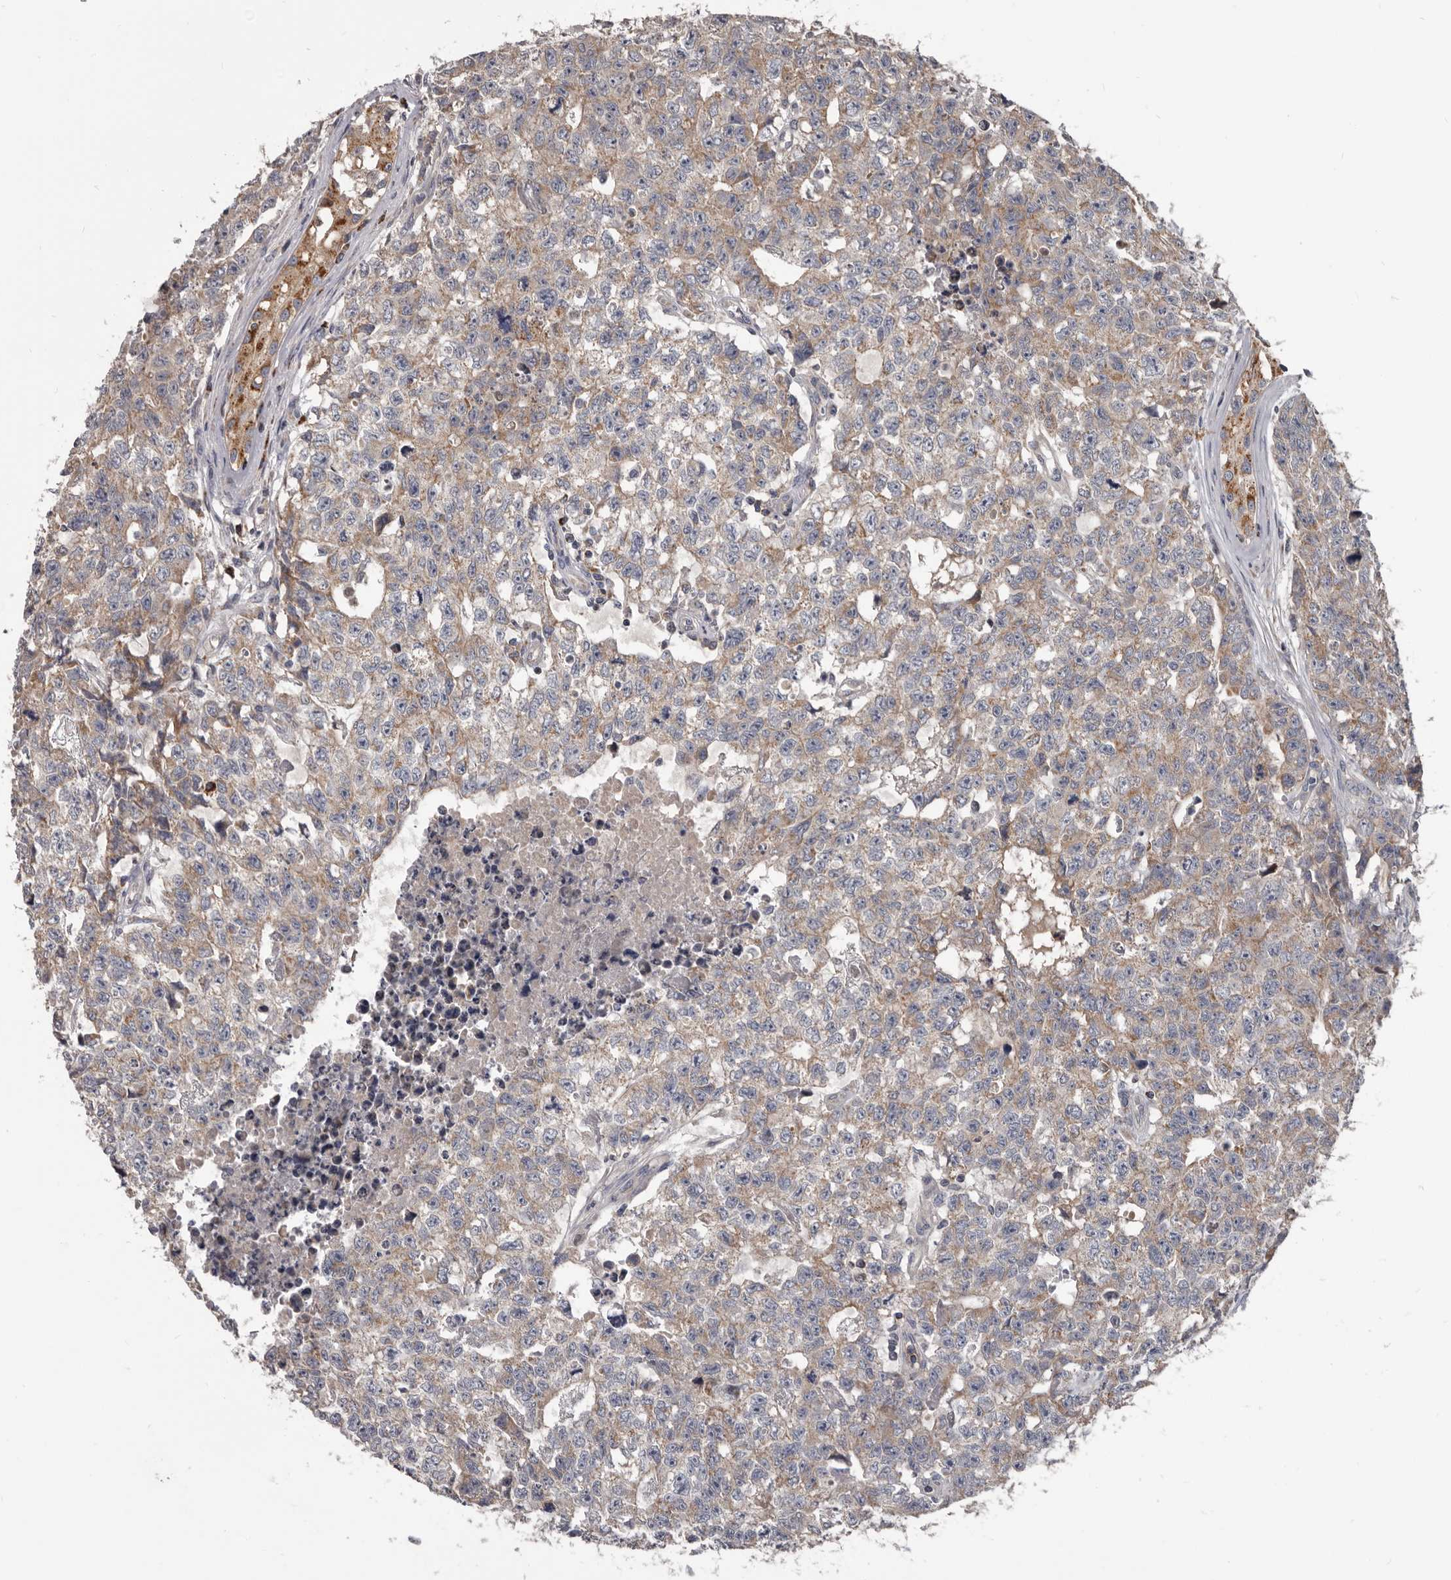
{"staining": {"intensity": "weak", "quantity": ">75%", "location": "cytoplasmic/membranous"}, "tissue": "testis cancer", "cell_type": "Tumor cells", "image_type": "cancer", "snomed": [{"axis": "morphology", "description": "Carcinoma, Embryonal, NOS"}, {"axis": "topography", "description": "Testis"}], "caption": "Weak cytoplasmic/membranous positivity is identified in approximately >75% of tumor cells in testis embryonal carcinoma. The protein is stained brown, and the nuclei are stained in blue (DAB (3,3'-diaminobenzidine) IHC with brightfield microscopy, high magnification).", "gene": "ALDH5A1", "patient": {"sex": "male", "age": 28}}